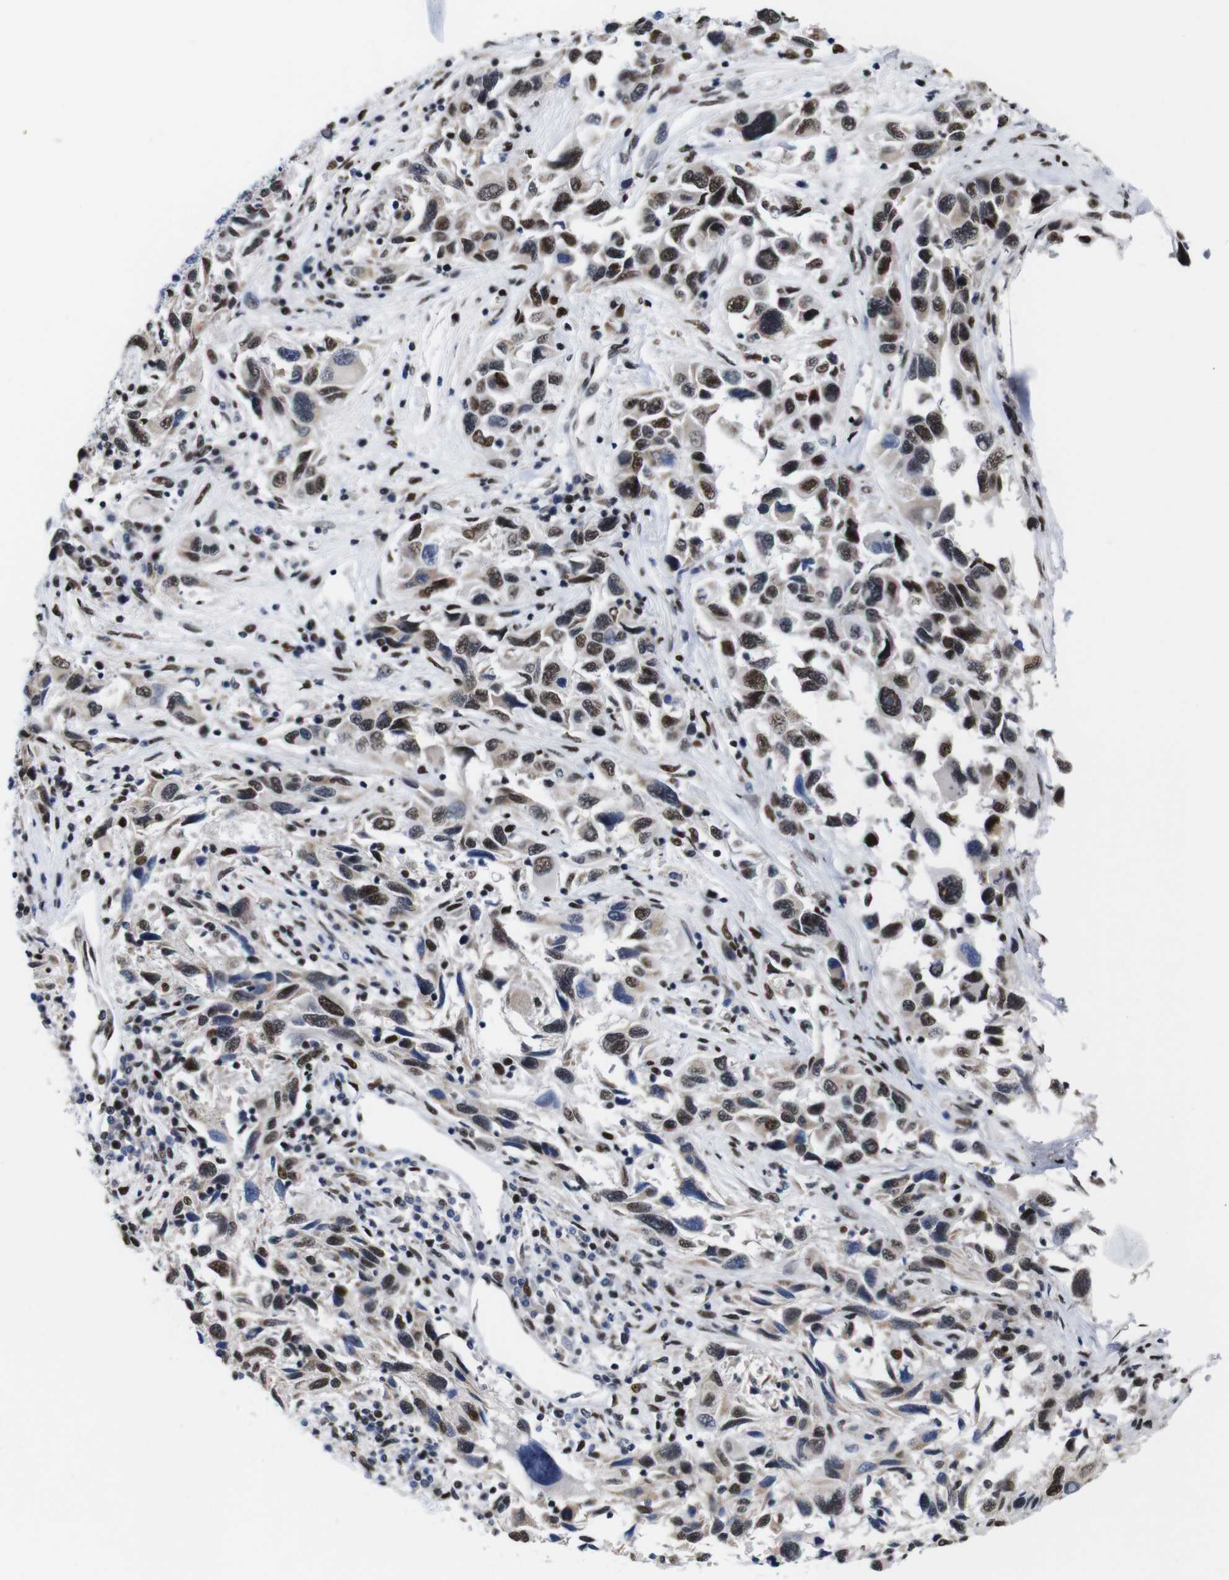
{"staining": {"intensity": "moderate", "quantity": "25%-75%", "location": "nuclear"}, "tissue": "melanoma", "cell_type": "Tumor cells", "image_type": "cancer", "snomed": [{"axis": "morphology", "description": "Malignant melanoma, NOS"}, {"axis": "topography", "description": "Skin"}], "caption": "Malignant melanoma stained for a protein demonstrates moderate nuclear positivity in tumor cells. Nuclei are stained in blue.", "gene": "GATA6", "patient": {"sex": "male", "age": 53}}